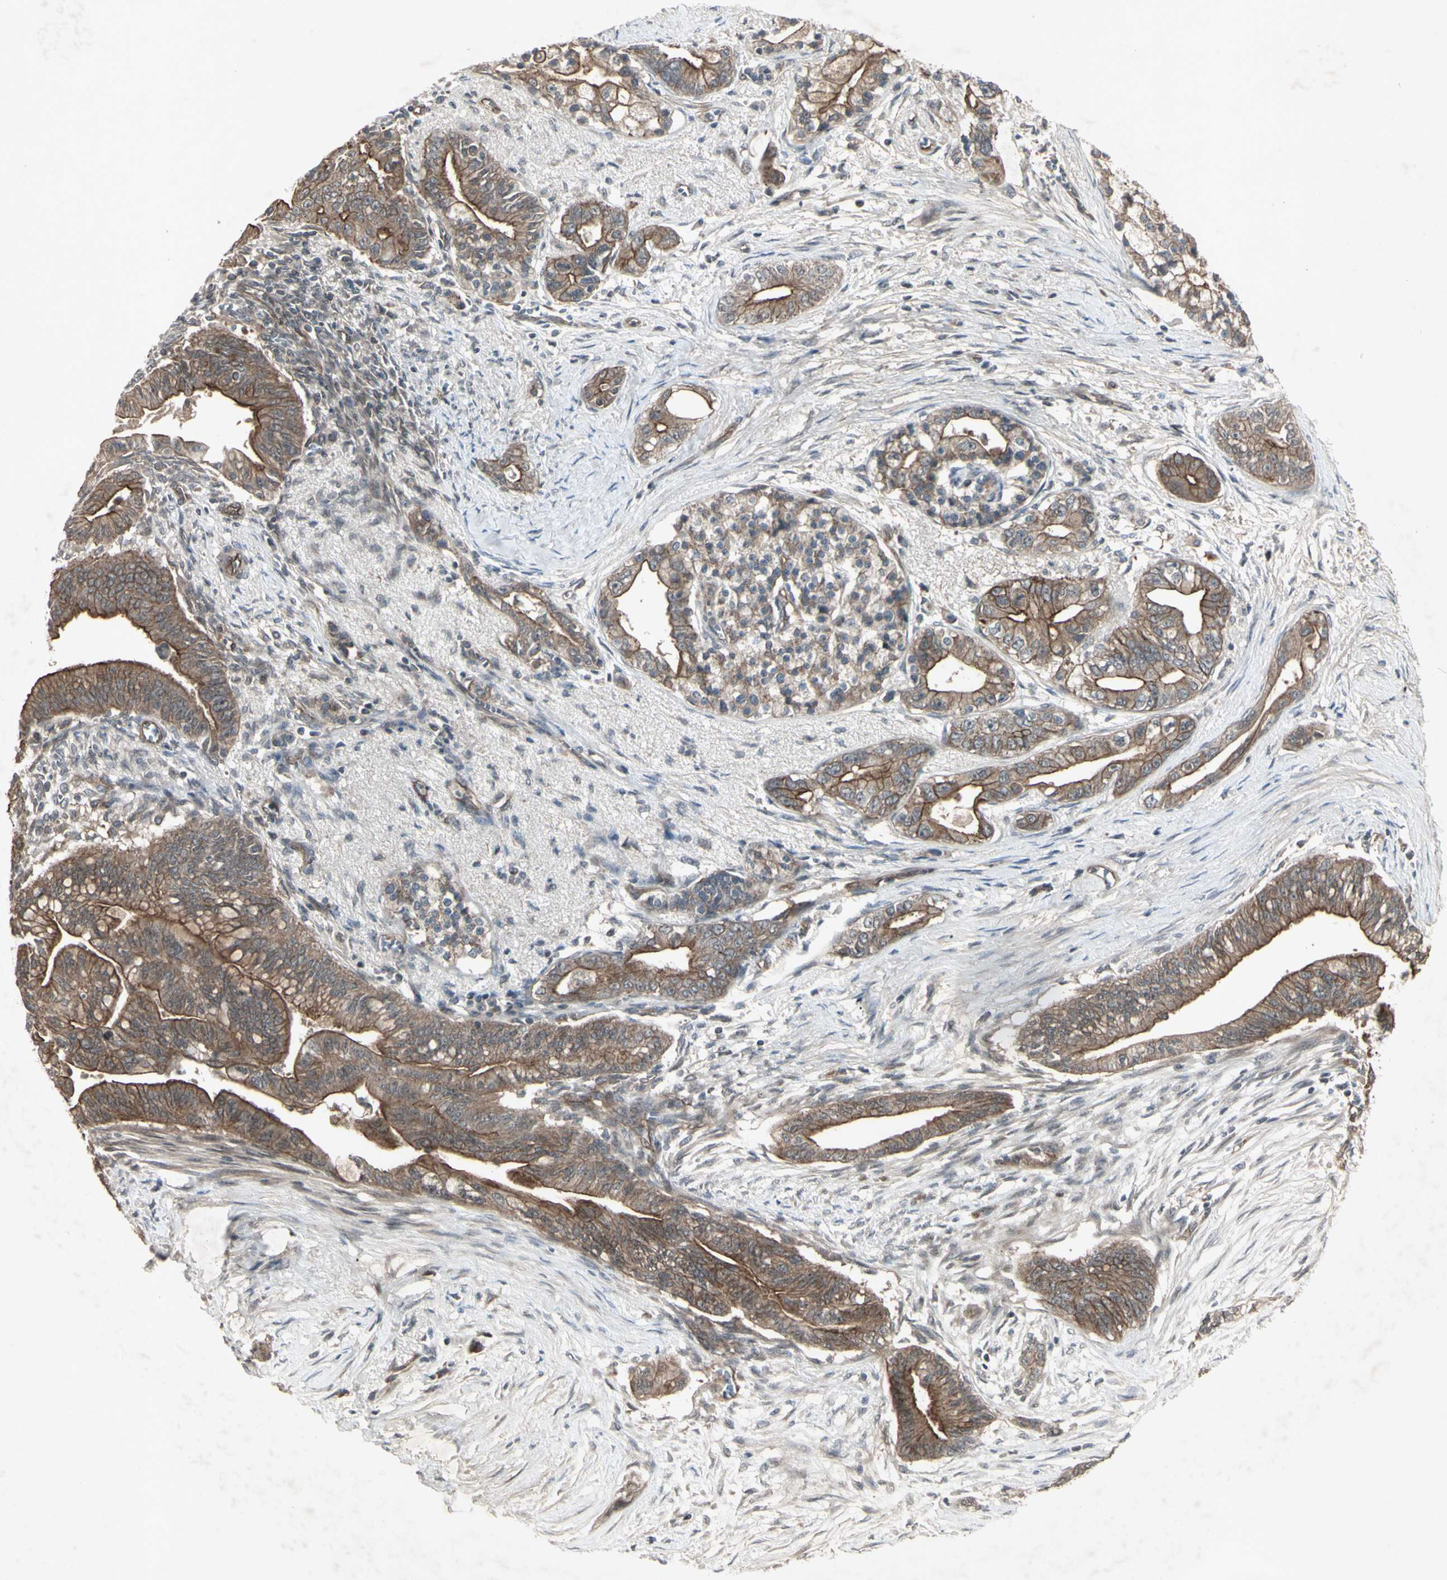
{"staining": {"intensity": "moderate", "quantity": ">75%", "location": "cytoplasmic/membranous"}, "tissue": "pancreatic cancer", "cell_type": "Tumor cells", "image_type": "cancer", "snomed": [{"axis": "morphology", "description": "Adenocarcinoma, NOS"}, {"axis": "topography", "description": "Pancreas"}], "caption": "A micrograph of pancreatic cancer (adenocarcinoma) stained for a protein demonstrates moderate cytoplasmic/membranous brown staining in tumor cells.", "gene": "JAG1", "patient": {"sex": "male", "age": 70}}